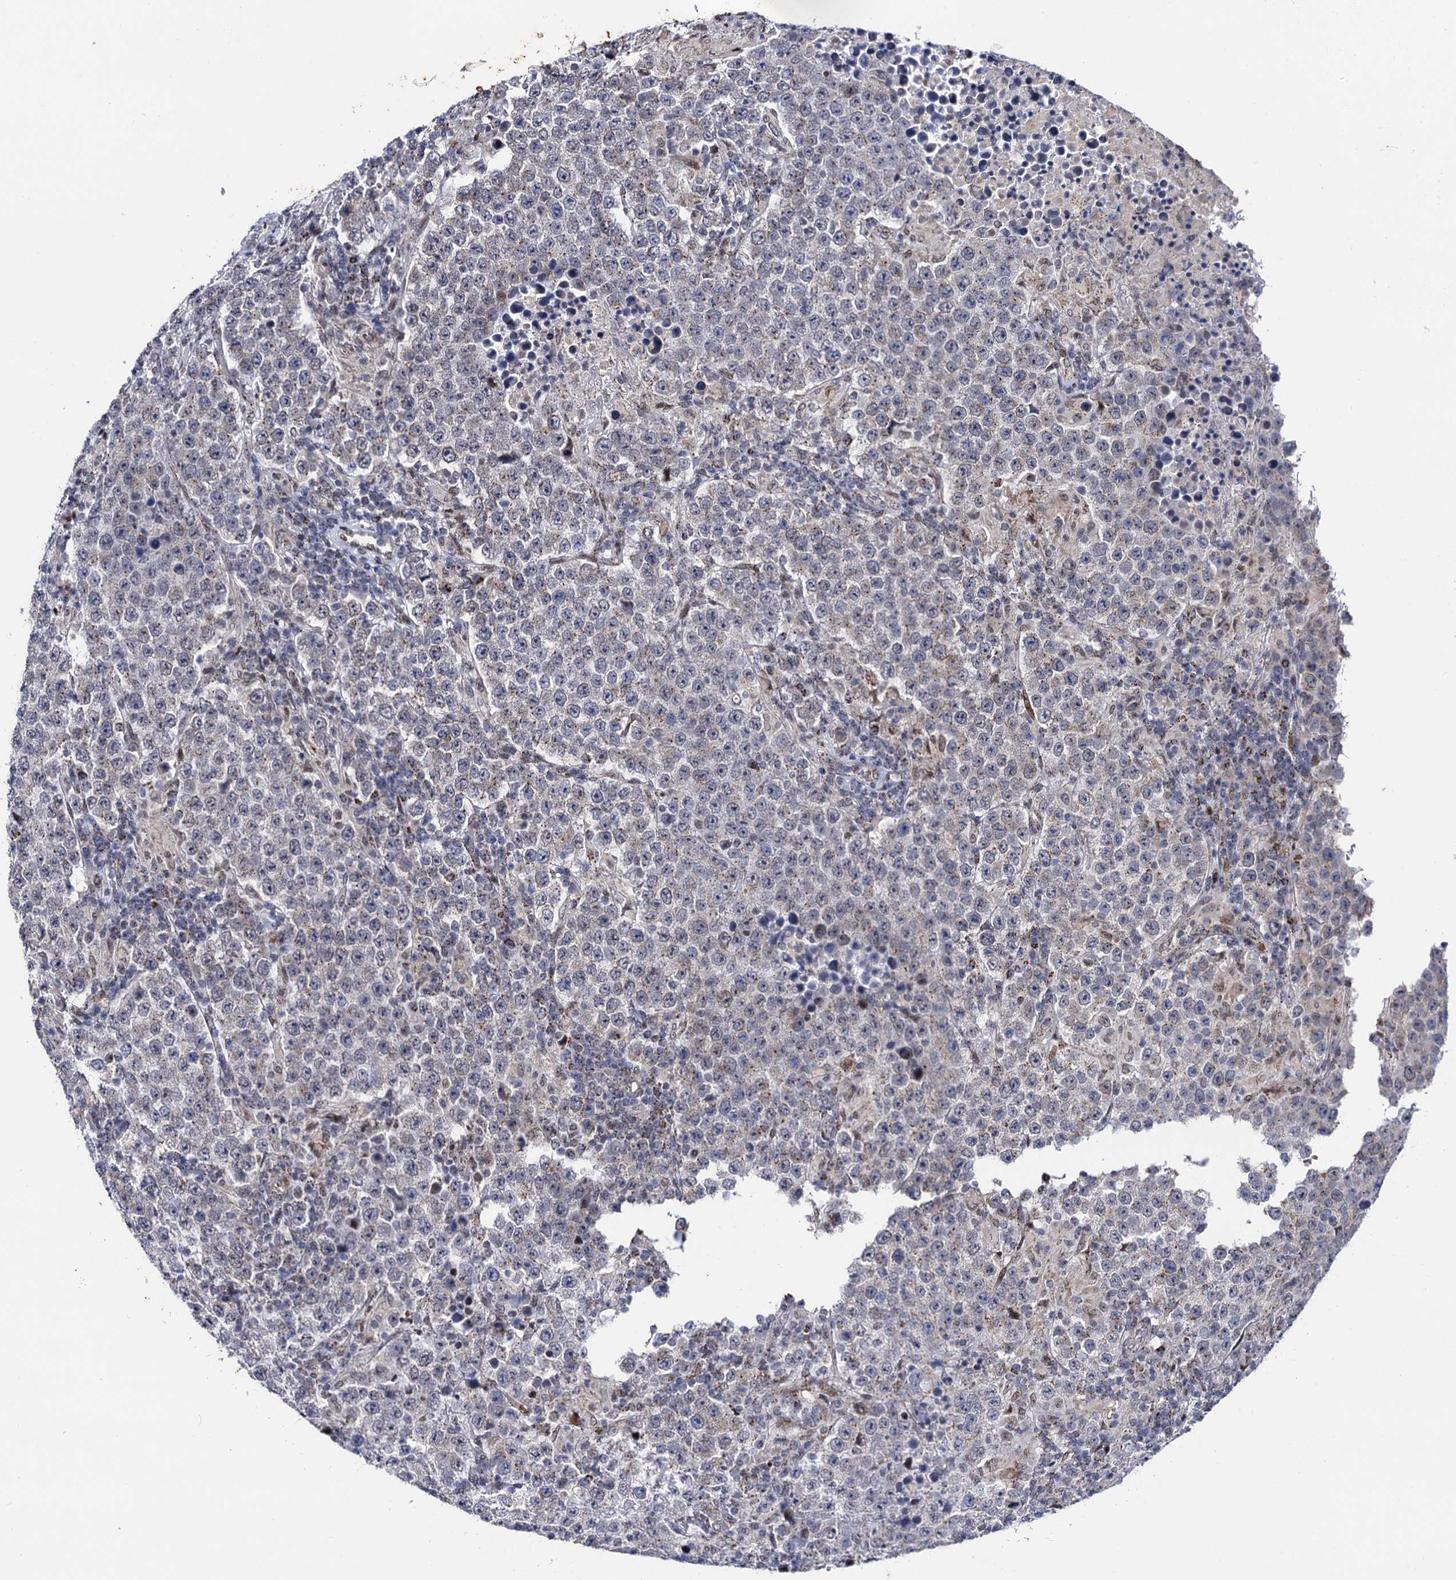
{"staining": {"intensity": "negative", "quantity": "none", "location": "none"}, "tissue": "testis cancer", "cell_type": "Tumor cells", "image_type": "cancer", "snomed": [{"axis": "morphology", "description": "Normal tissue, NOS"}, {"axis": "morphology", "description": "Urothelial carcinoma, High grade"}, {"axis": "morphology", "description": "Seminoma, NOS"}, {"axis": "morphology", "description": "Carcinoma, Embryonal, NOS"}, {"axis": "topography", "description": "Urinary bladder"}, {"axis": "topography", "description": "Testis"}], "caption": "Human testis embryonal carcinoma stained for a protein using IHC shows no staining in tumor cells.", "gene": "THAP2", "patient": {"sex": "male", "age": 41}}